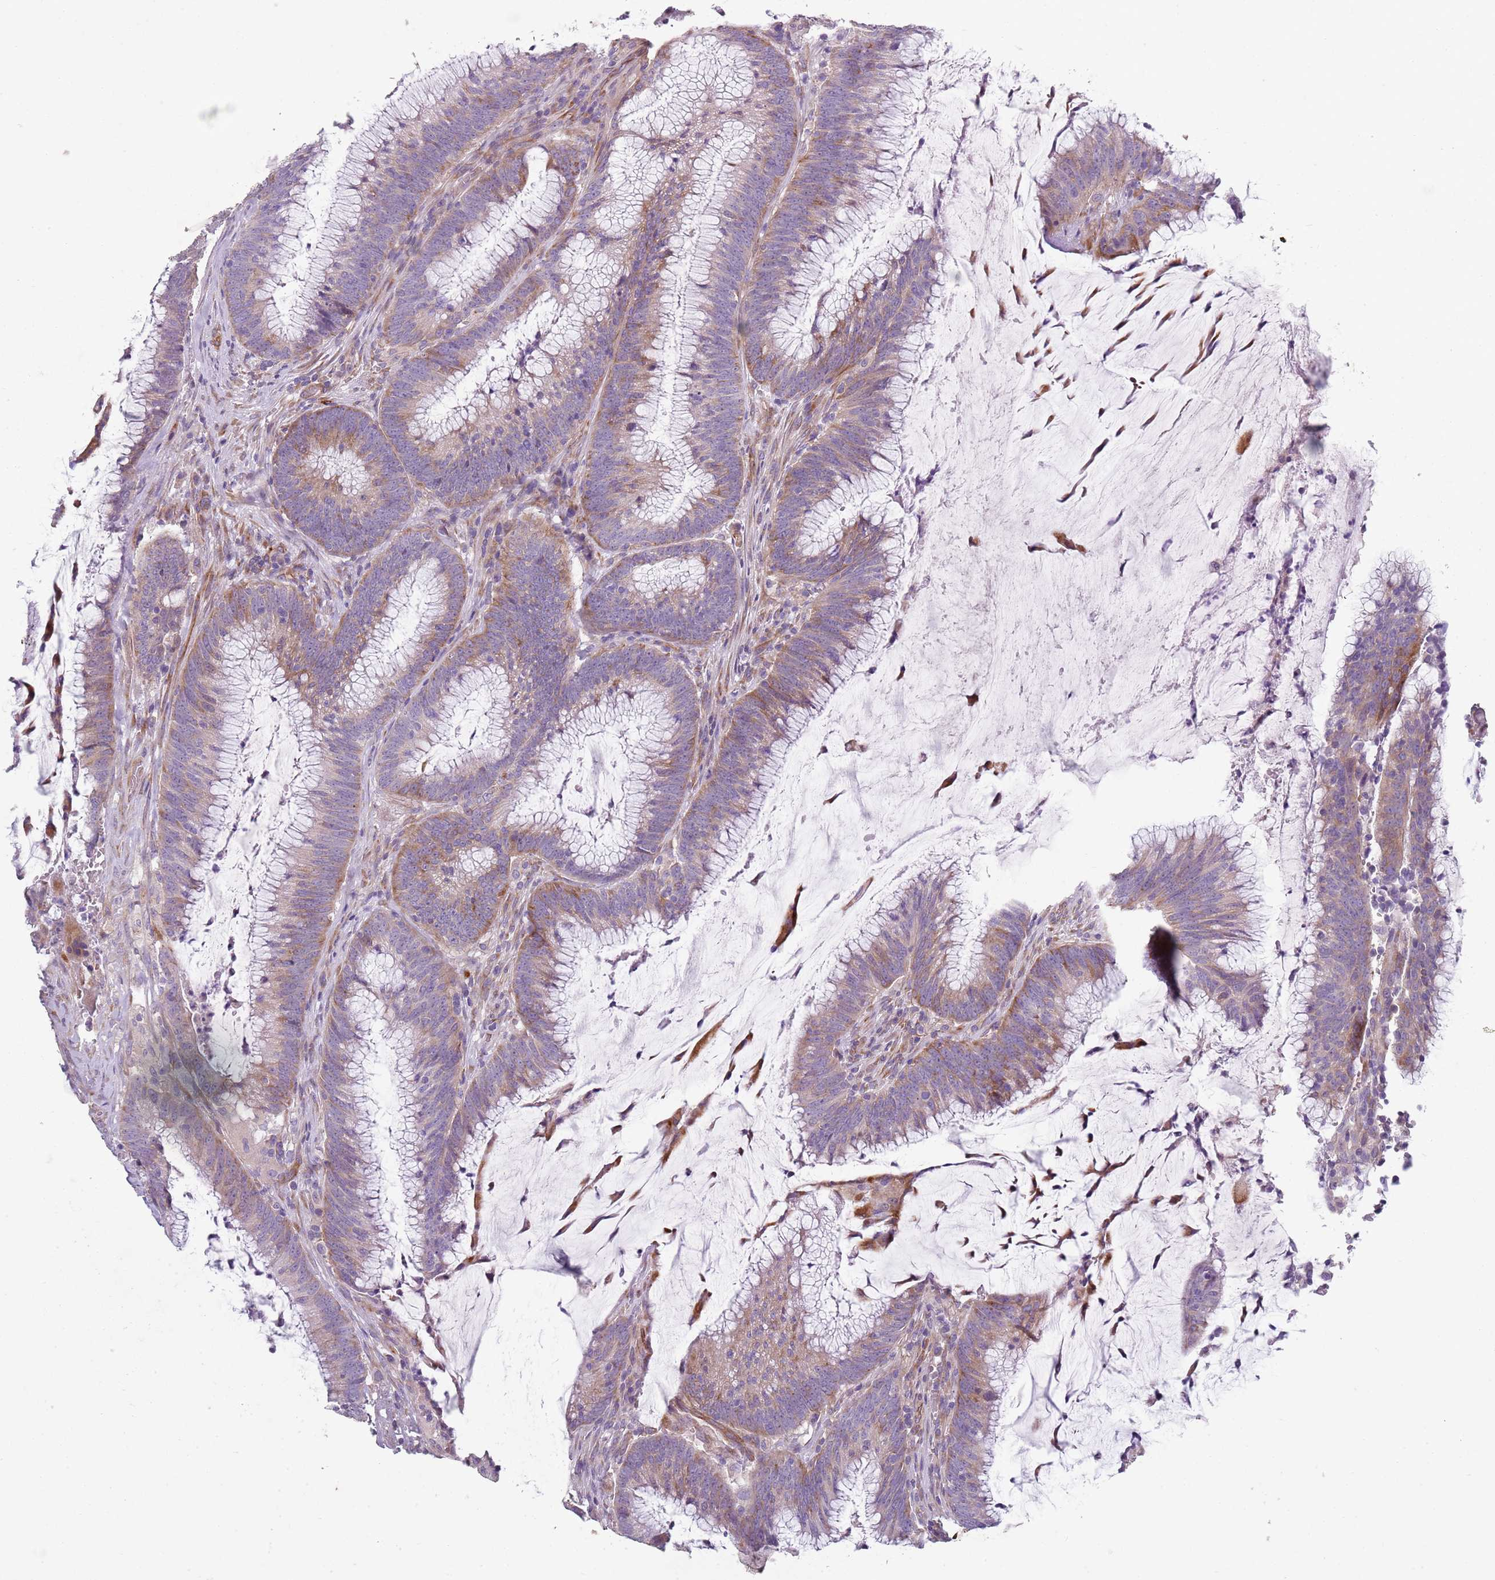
{"staining": {"intensity": "weak", "quantity": ">75%", "location": "cytoplasmic/membranous"}, "tissue": "colorectal cancer", "cell_type": "Tumor cells", "image_type": "cancer", "snomed": [{"axis": "morphology", "description": "Adenocarcinoma, NOS"}, {"axis": "topography", "description": "Rectum"}], "caption": "An image showing weak cytoplasmic/membranous positivity in approximately >75% of tumor cells in adenocarcinoma (colorectal), as visualized by brown immunohistochemical staining.", "gene": "ZNF583", "patient": {"sex": "female", "age": 77}}